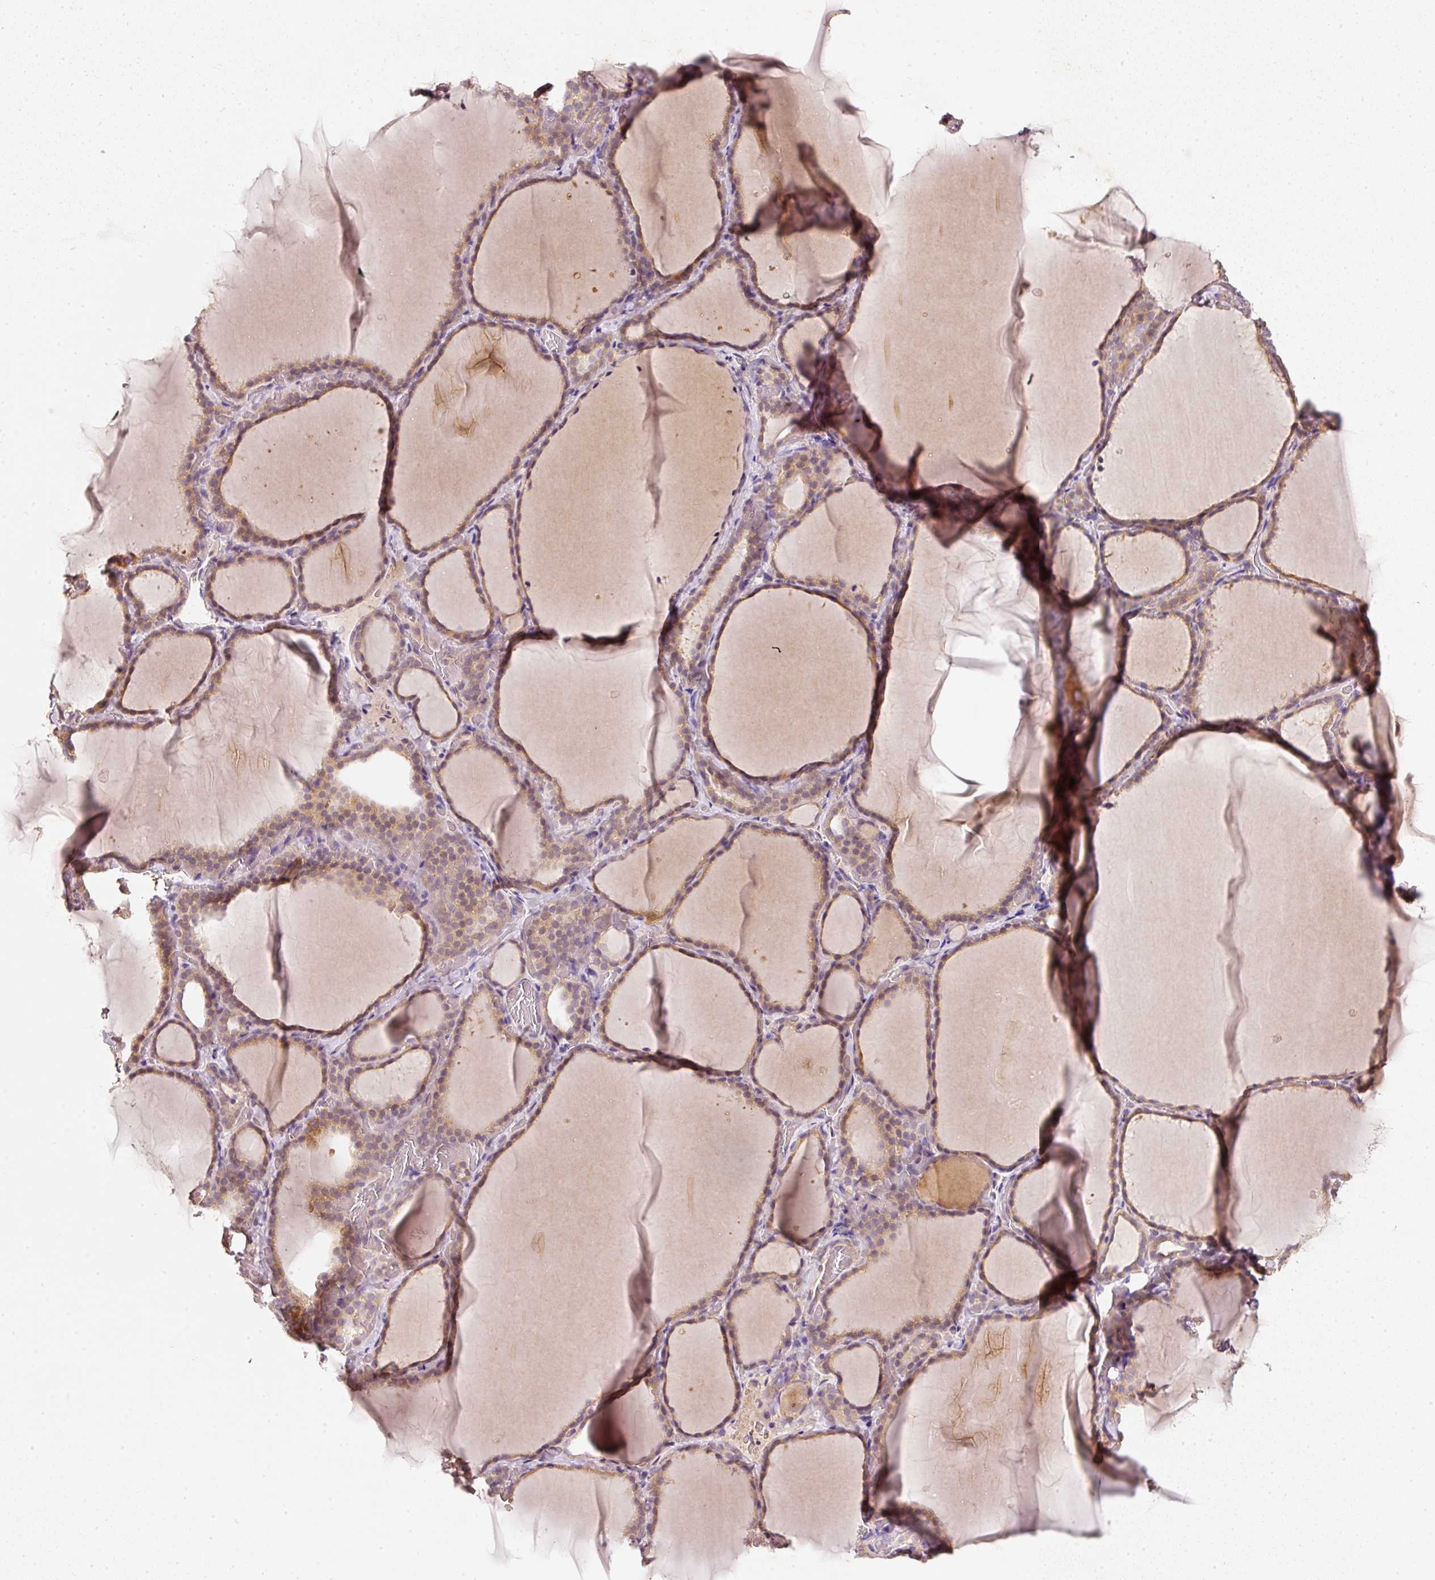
{"staining": {"intensity": "weak", "quantity": ">75%", "location": "cytoplasmic/membranous"}, "tissue": "thyroid gland", "cell_type": "Glandular cells", "image_type": "normal", "snomed": [{"axis": "morphology", "description": "Normal tissue, NOS"}, {"axis": "topography", "description": "Thyroid gland"}], "caption": "Brown immunohistochemical staining in unremarkable human thyroid gland shows weak cytoplasmic/membranous positivity in about >75% of glandular cells.", "gene": "RGL2", "patient": {"sex": "female", "age": 22}}